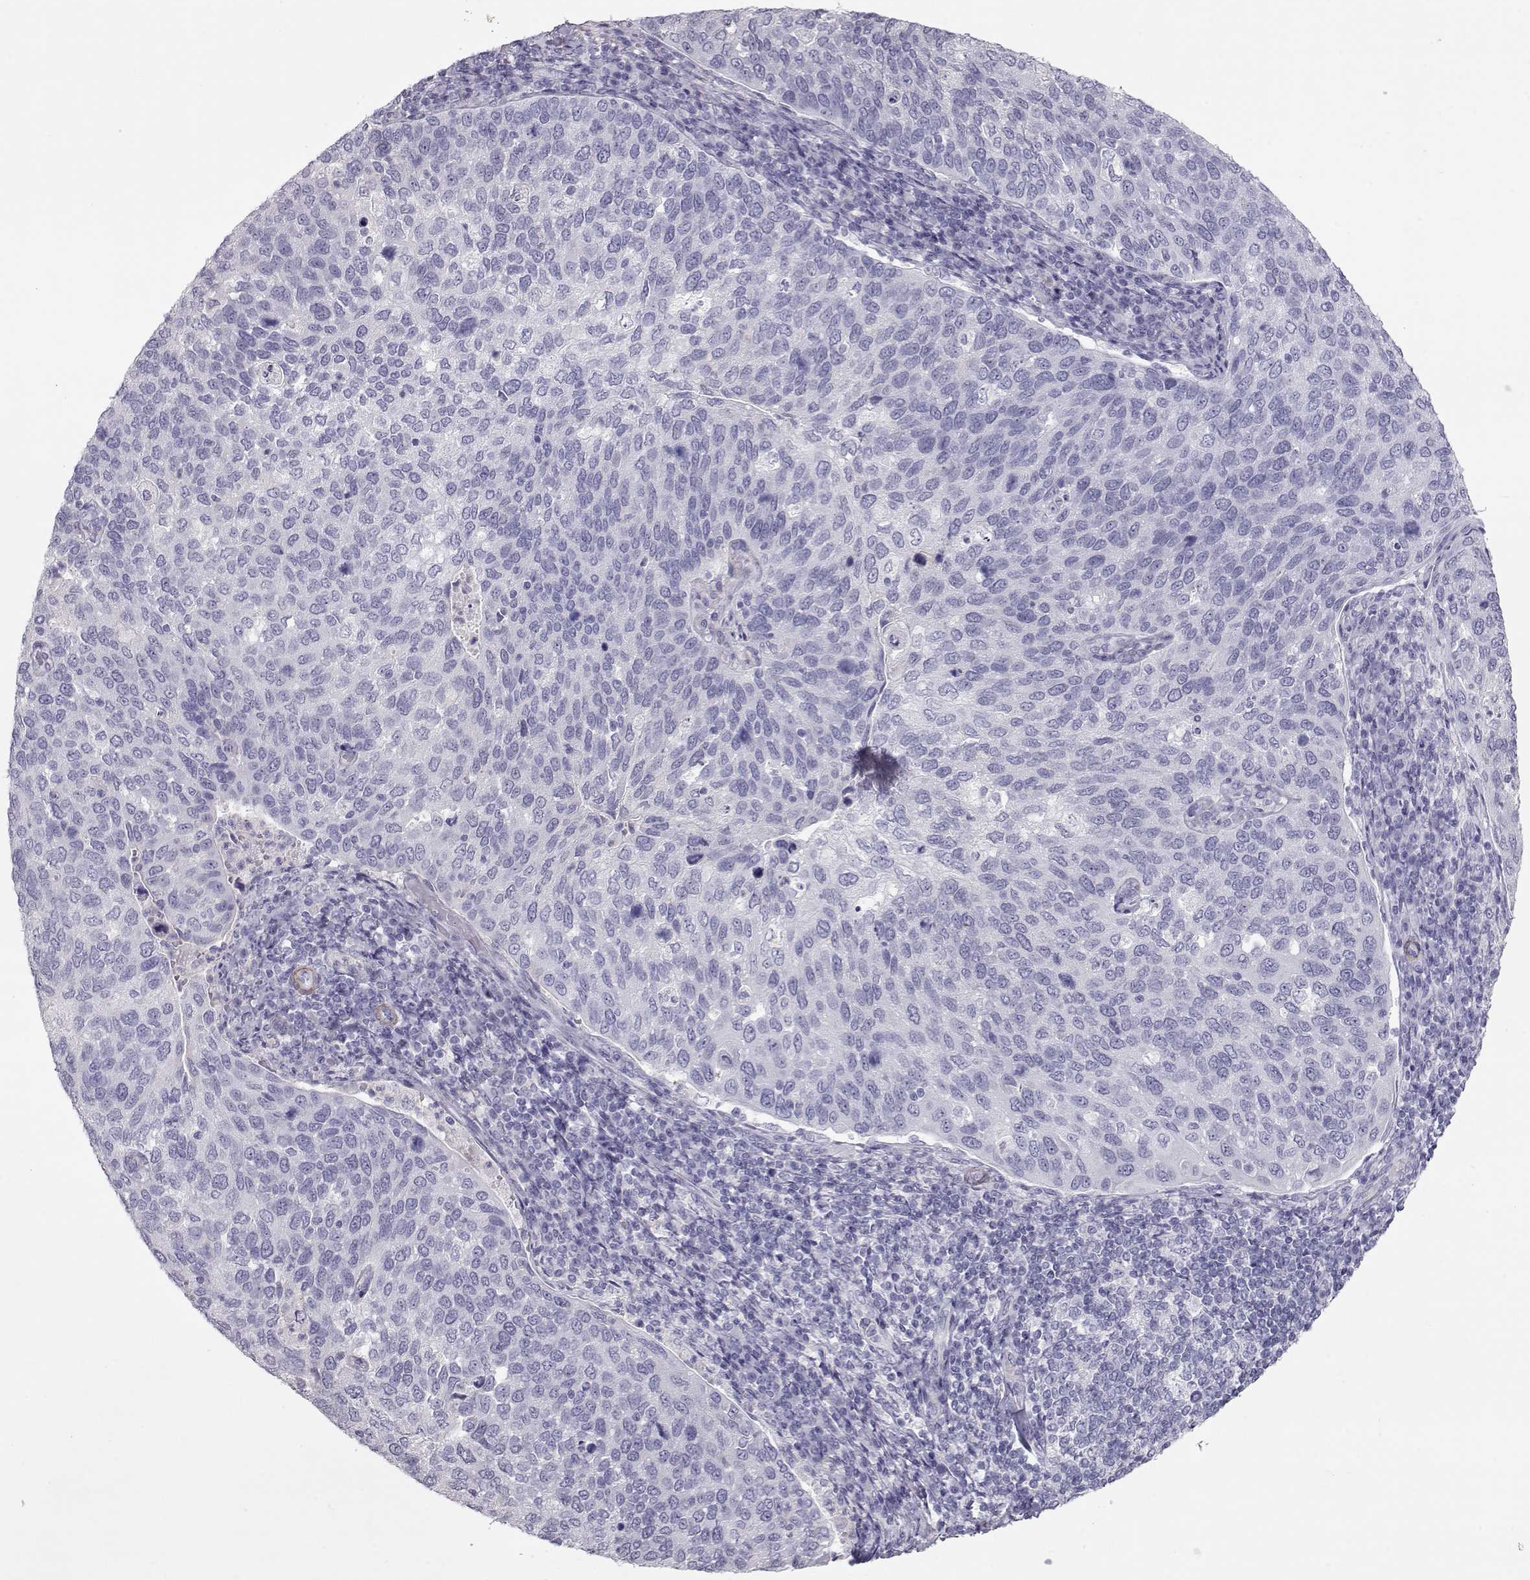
{"staining": {"intensity": "negative", "quantity": "none", "location": "none"}, "tissue": "cervical cancer", "cell_type": "Tumor cells", "image_type": "cancer", "snomed": [{"axis": "morphology", "description": "Squamous cell carcinoma, NOS"}, {"axis": "topography", "description": "Cervix"}], "caption": "Immunohistochemistry histopathology image of neoplastic tissue: cervical cancer (squamous cell carcinoma) stained with DAB reveals no significant protein staining in tumor cells.", "gene": "SLITRK3", "patient": {"sex": "female", "age": 54}}